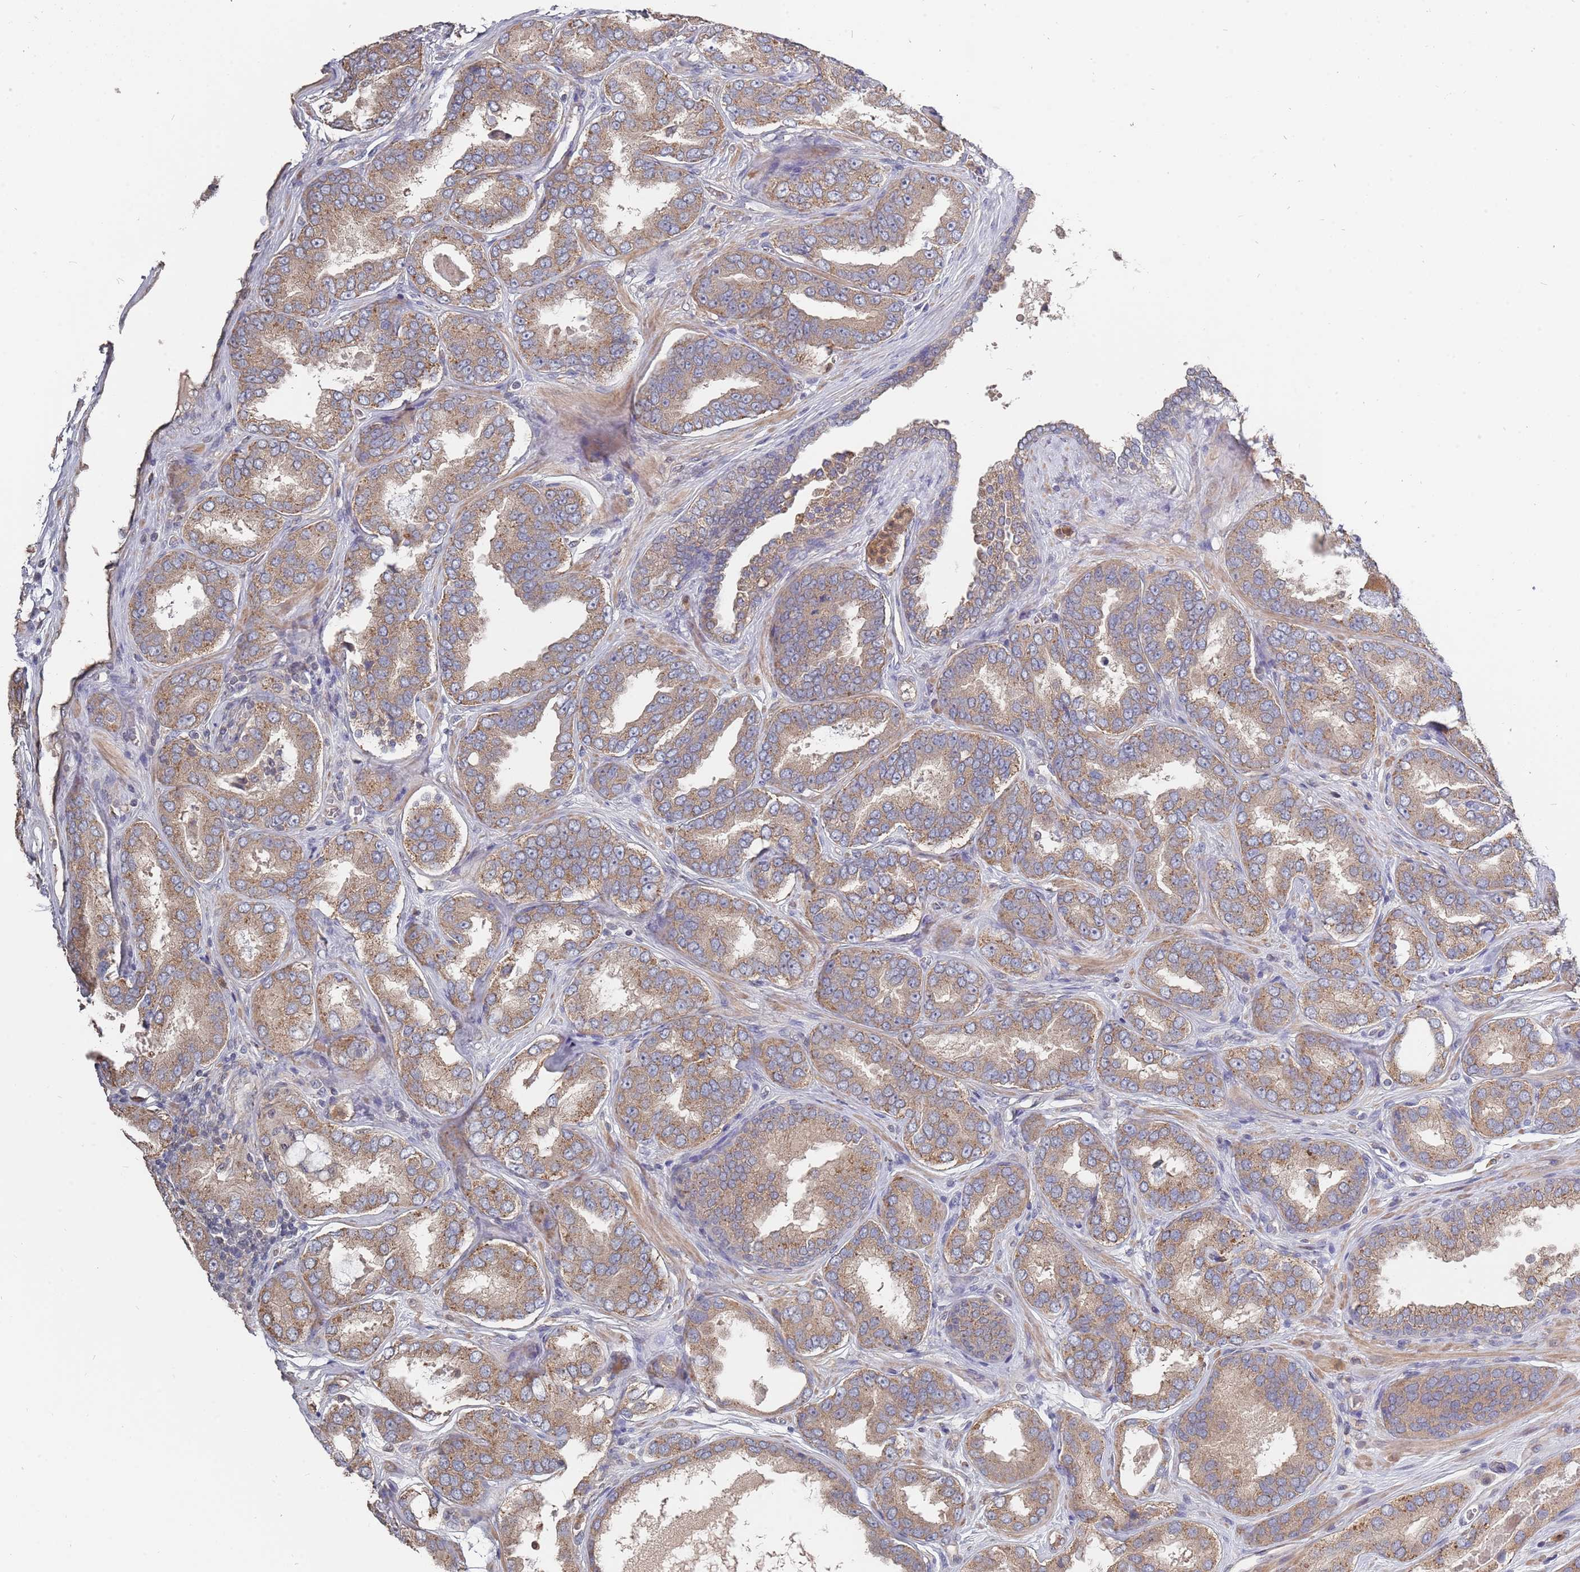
{"staining": {"intensity": "moderate", "quantity": ">75%", "location": "cytoplasmic/membranous"}, "tissue": "prostate cancer", "cell_type": "Tumor cells", "image_type": "cancer", "snomed": [{"axis": "morphology", "description": "Adenocarcinoma, High grade"}, {"axis": "topography", "description": "Prostate"}], "caption": "Immunohistochemical staining of adenocarcinoma (high-grade) (prostate) reveals medium levels of moderate cytoplasmic/membranous positivity in about >75% of tumor cells.", "gene": "TCEANC2", "patient": {"sex": "male", "age": 72}}